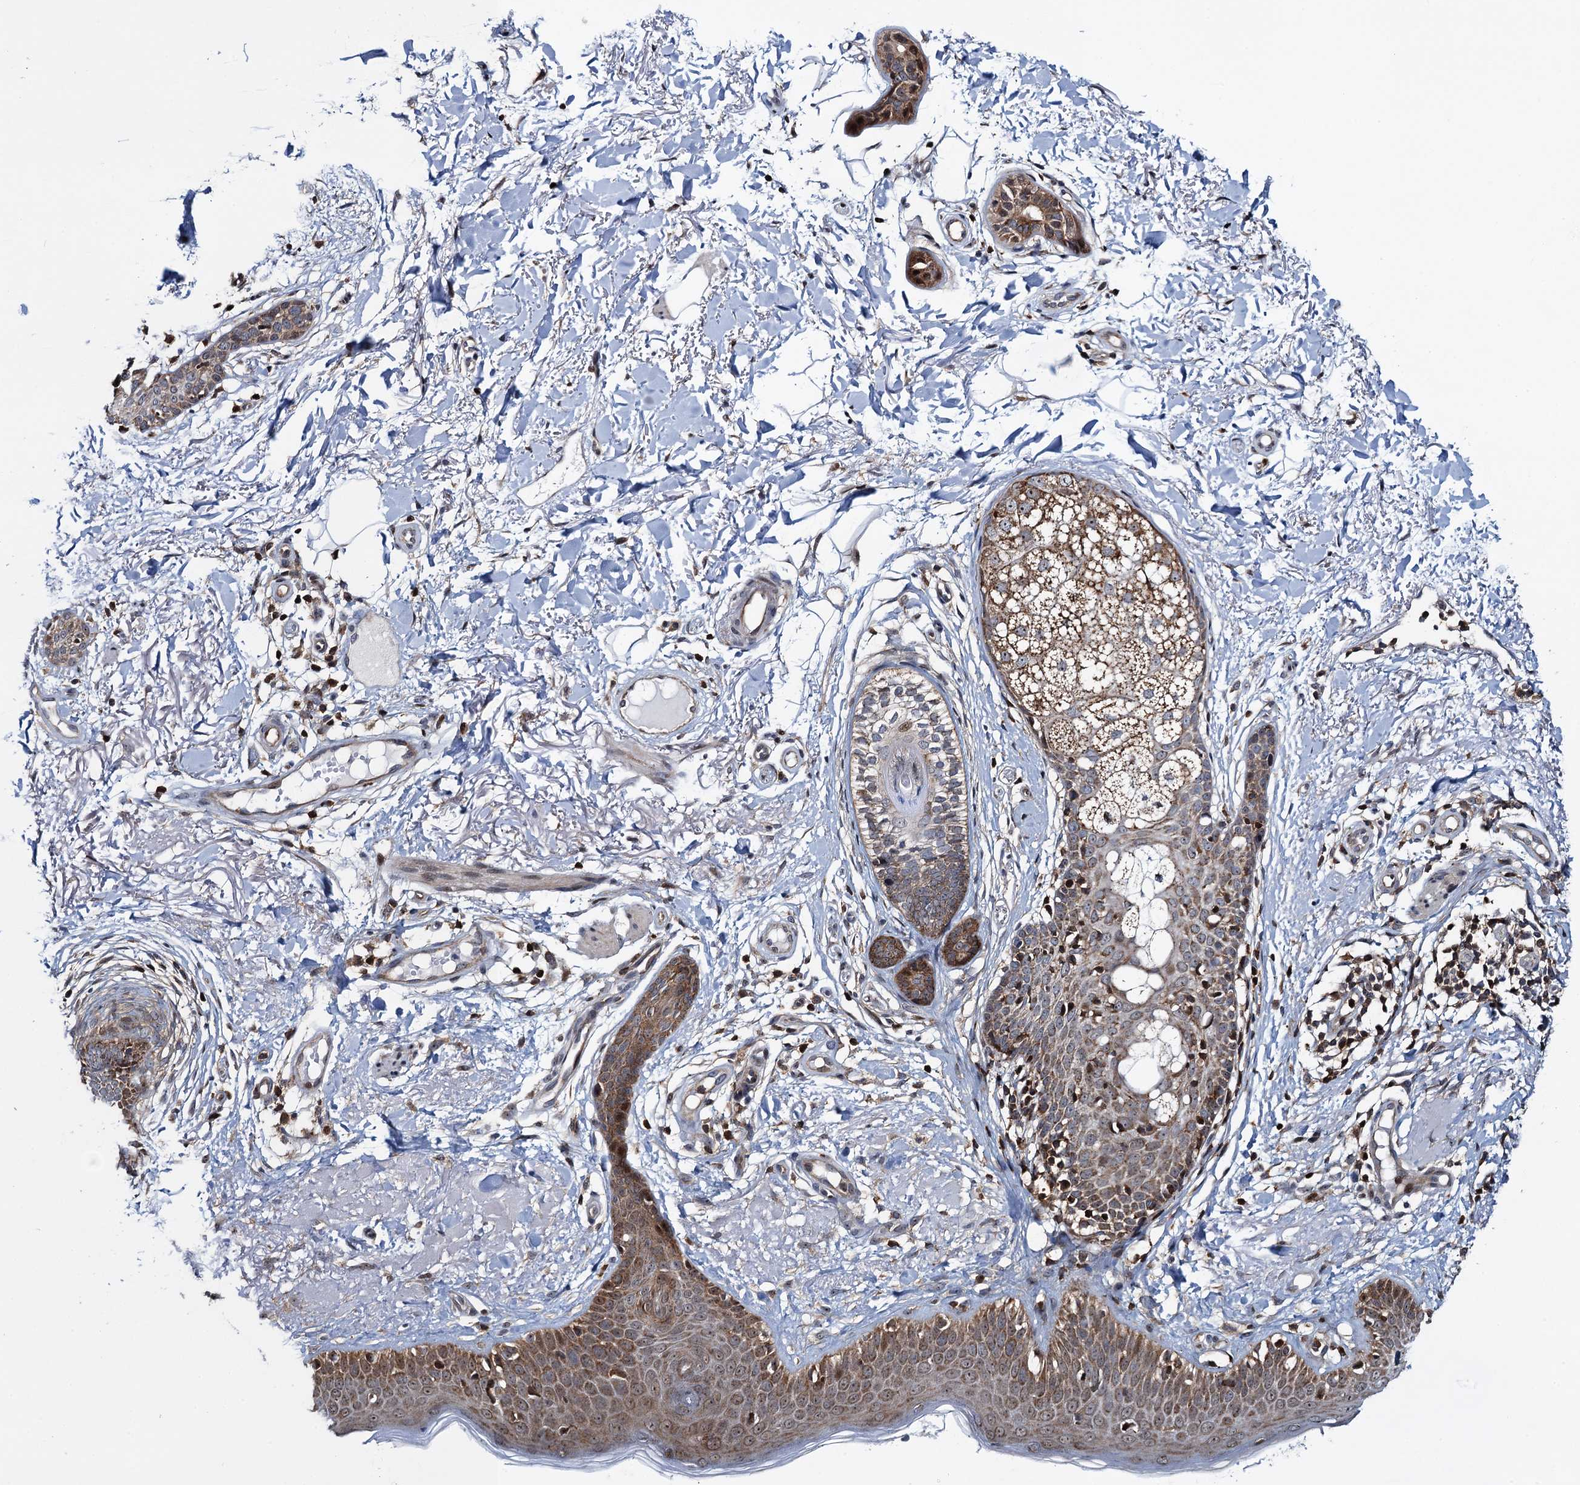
{"staining": {"intensity": "weak", "quantity": "25%-75%", "location": "cytoplasmic/membranous"}, "tissue": "skin cancer", "cell_type": "Tumor cells", "image_type": "cancer", "snomed": [{"axis": "morphology", "description": "Basal cell carcinoma"}, {"axis": "topography", "description": "Skin"}], "caption": "Protein staining of skin cancer tissue demonstrates weak cytoplasmic/membranous positivity in about 25%-75% of tumor cells.", "gene": "CCDC102A", "patient": {"sex": "female", "age": 61}}